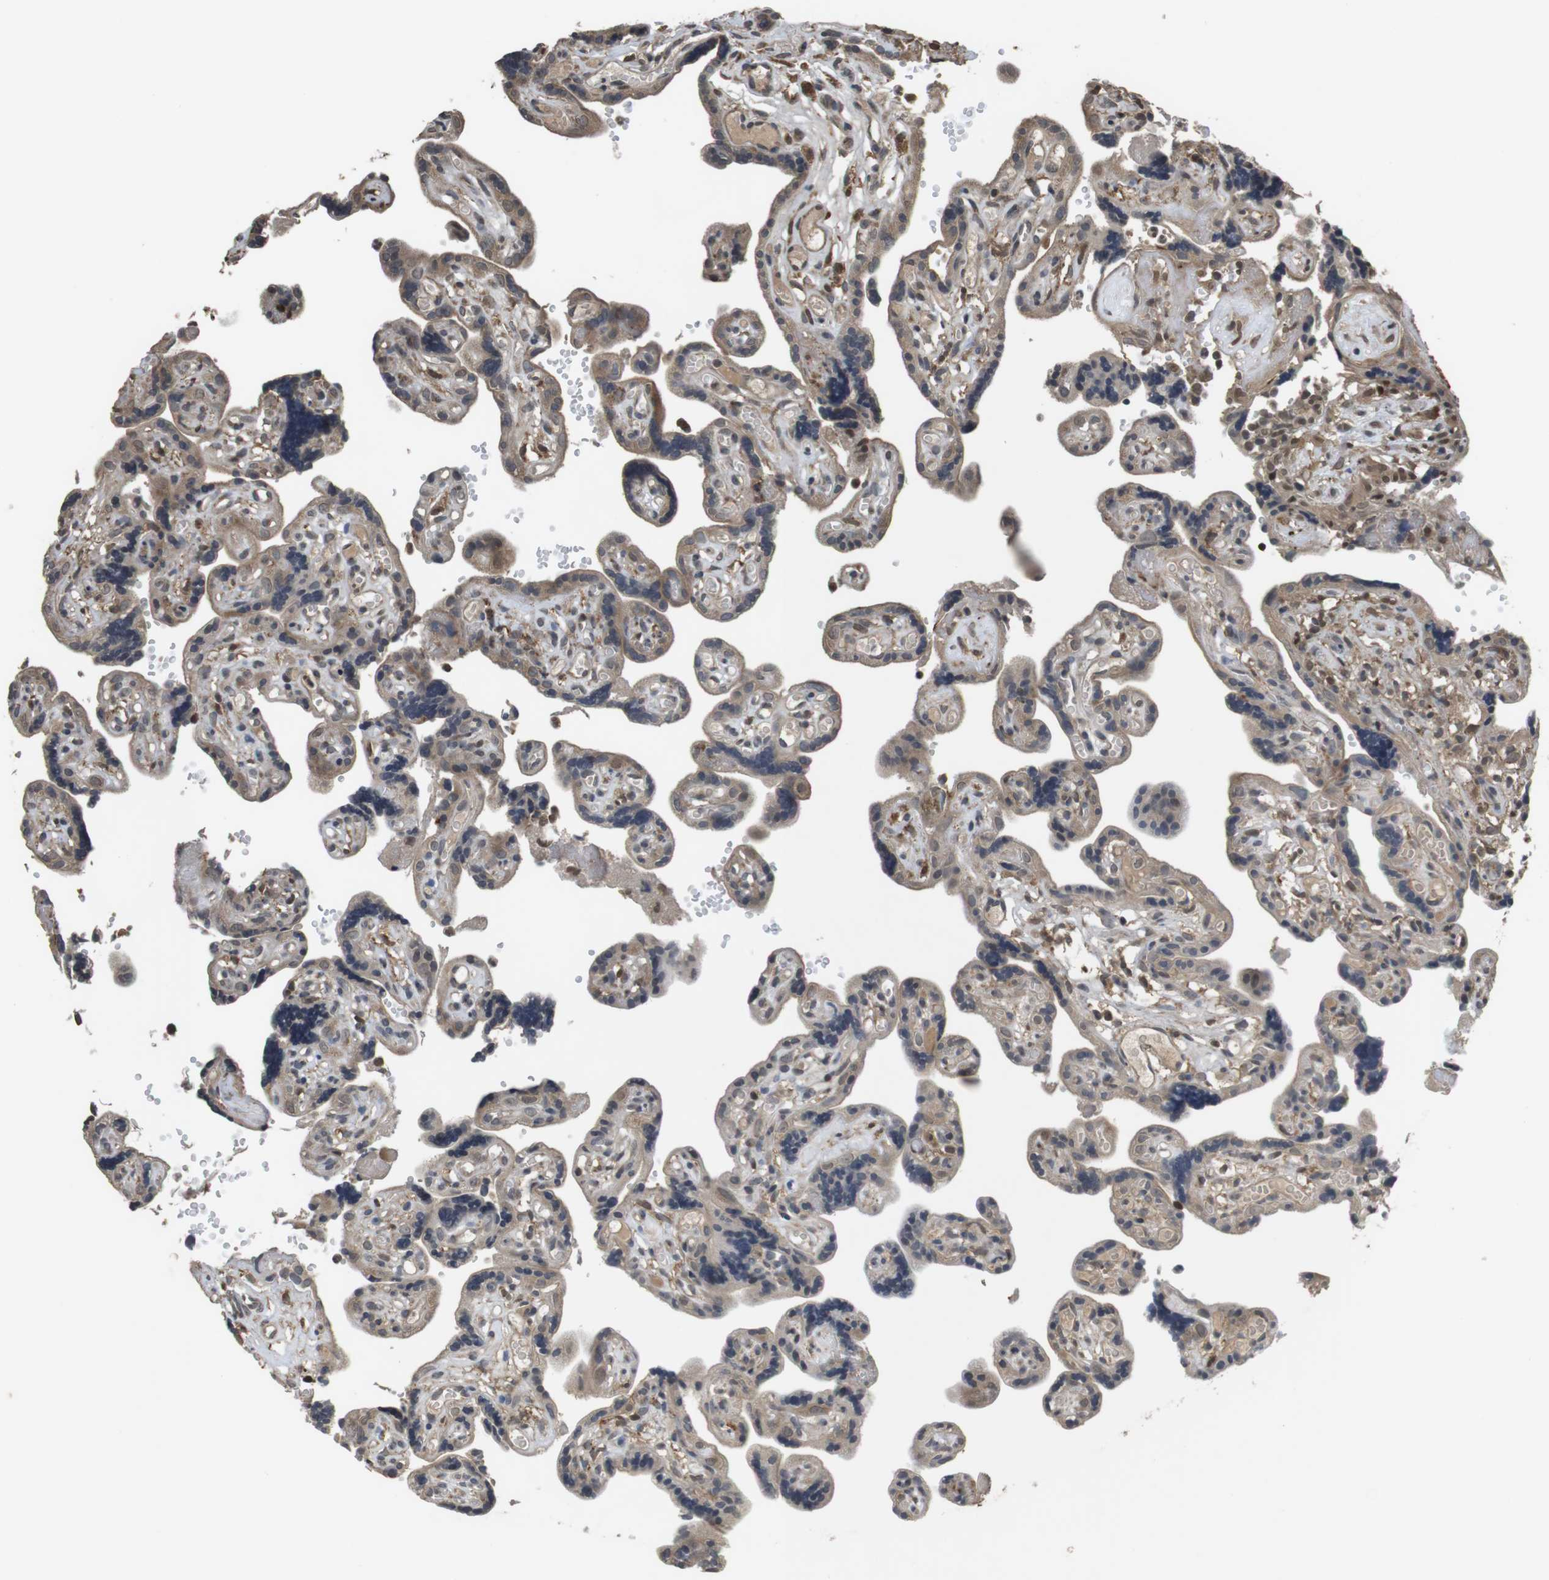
{"staining": {"intensity": "moderate", "quantity": "<25%", "location": "cytoplasmic/membranous"}, "tissue": "placenta", "cell_type": "Decidual cells", "image_type": "normal", "snomed": [{"axis": "morphology", "description": "Normal tissue, NOS"}, {"axis": "topography", "description": "Placenta"}], "caption": "Protein expression by immunohistochemistry displays moderate cytoplasmic/membranous expression in about <25% of decidual cells in unremarkable placenta.", "gene": "FZD10", "patient": {"sex": "female", "age": 30}}